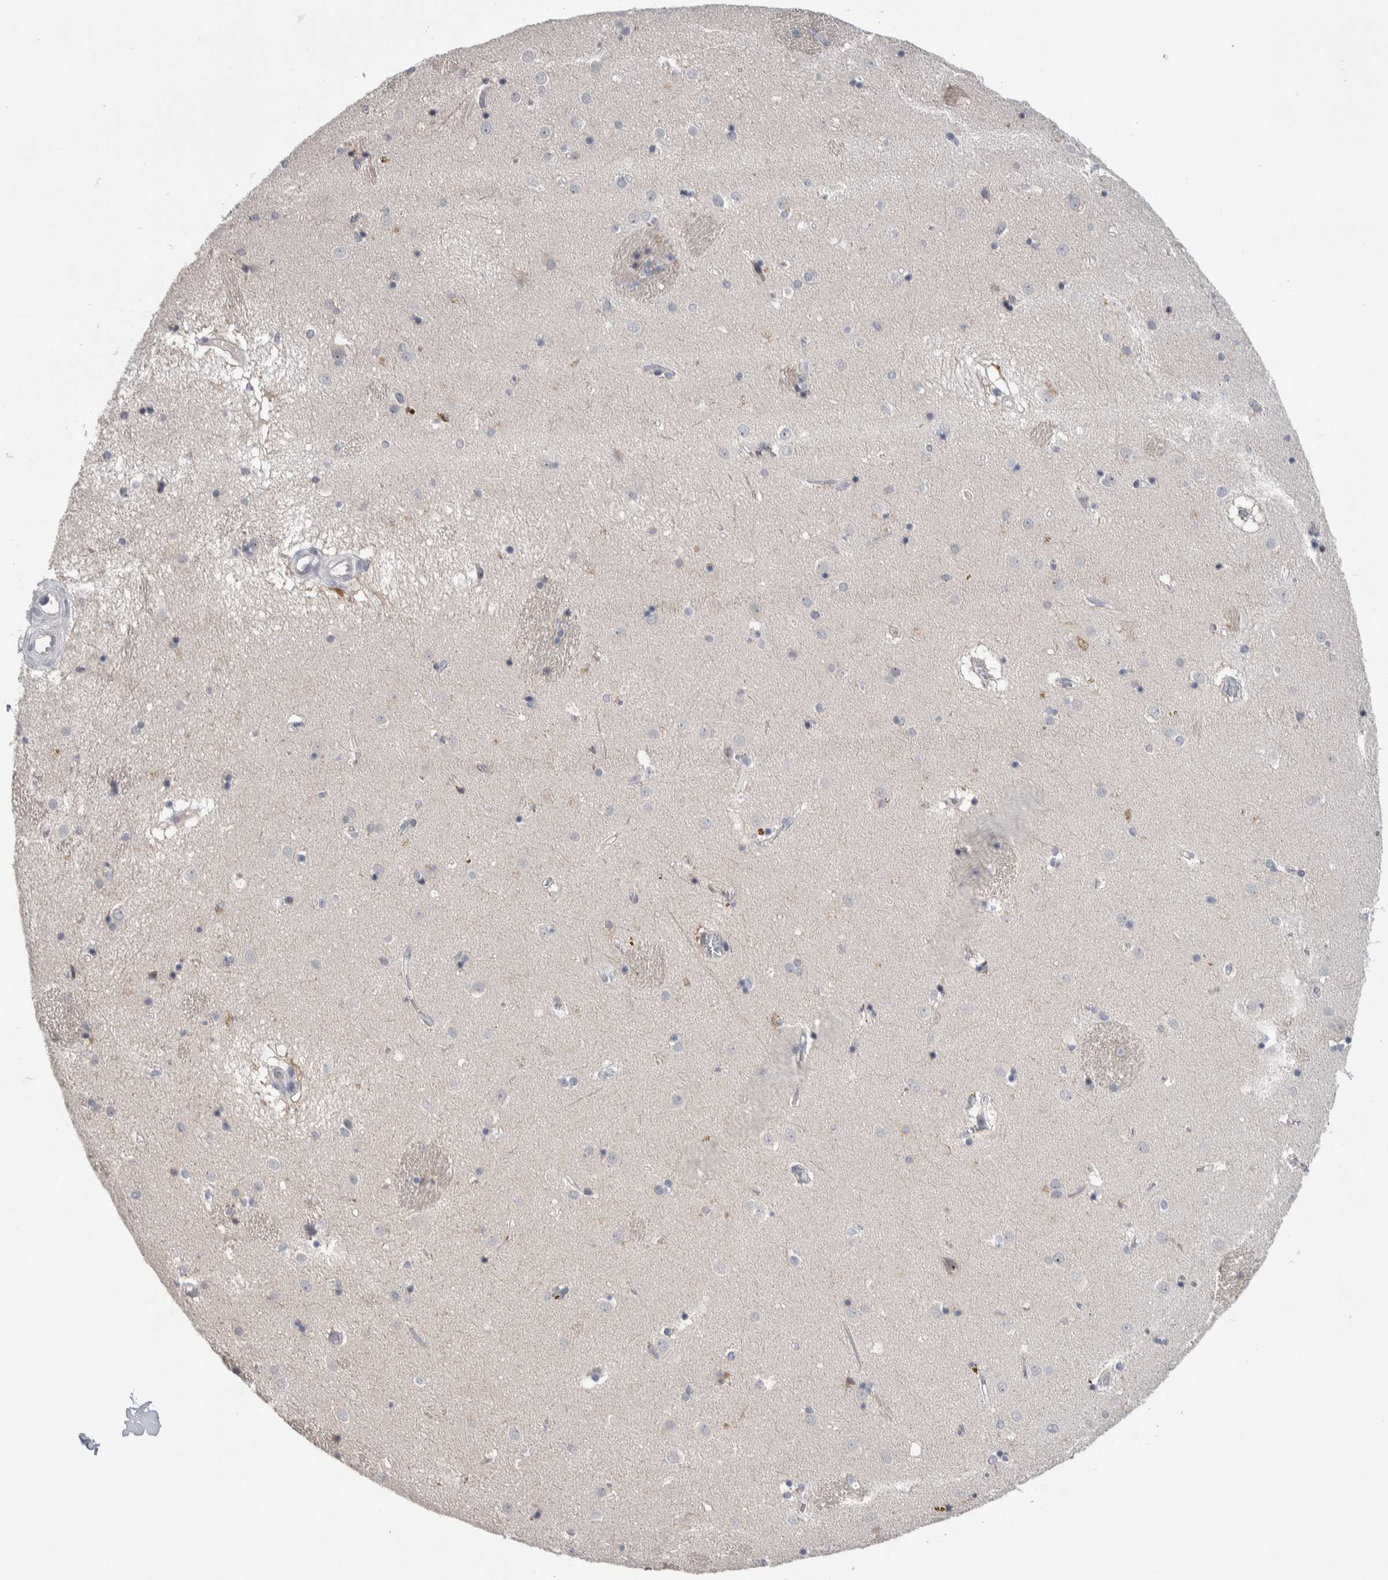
{"staining": {"intensity": "negative", "quantity": "none", "location": "none"}, "tissue": "caudate", "cell_type": "Glial cells", "image_type": "normal", "snomed": [{"axis": "morphology", "description": "Normal tissue, NOS"}, {"axis": "topography", "description": "Lateral ventricle wall"}], "caption": "IHC of unremarkable caudate shows no expression in glial cells.", "gene": "PRRG4", "patient": {"sex": "male", "age": 70}}